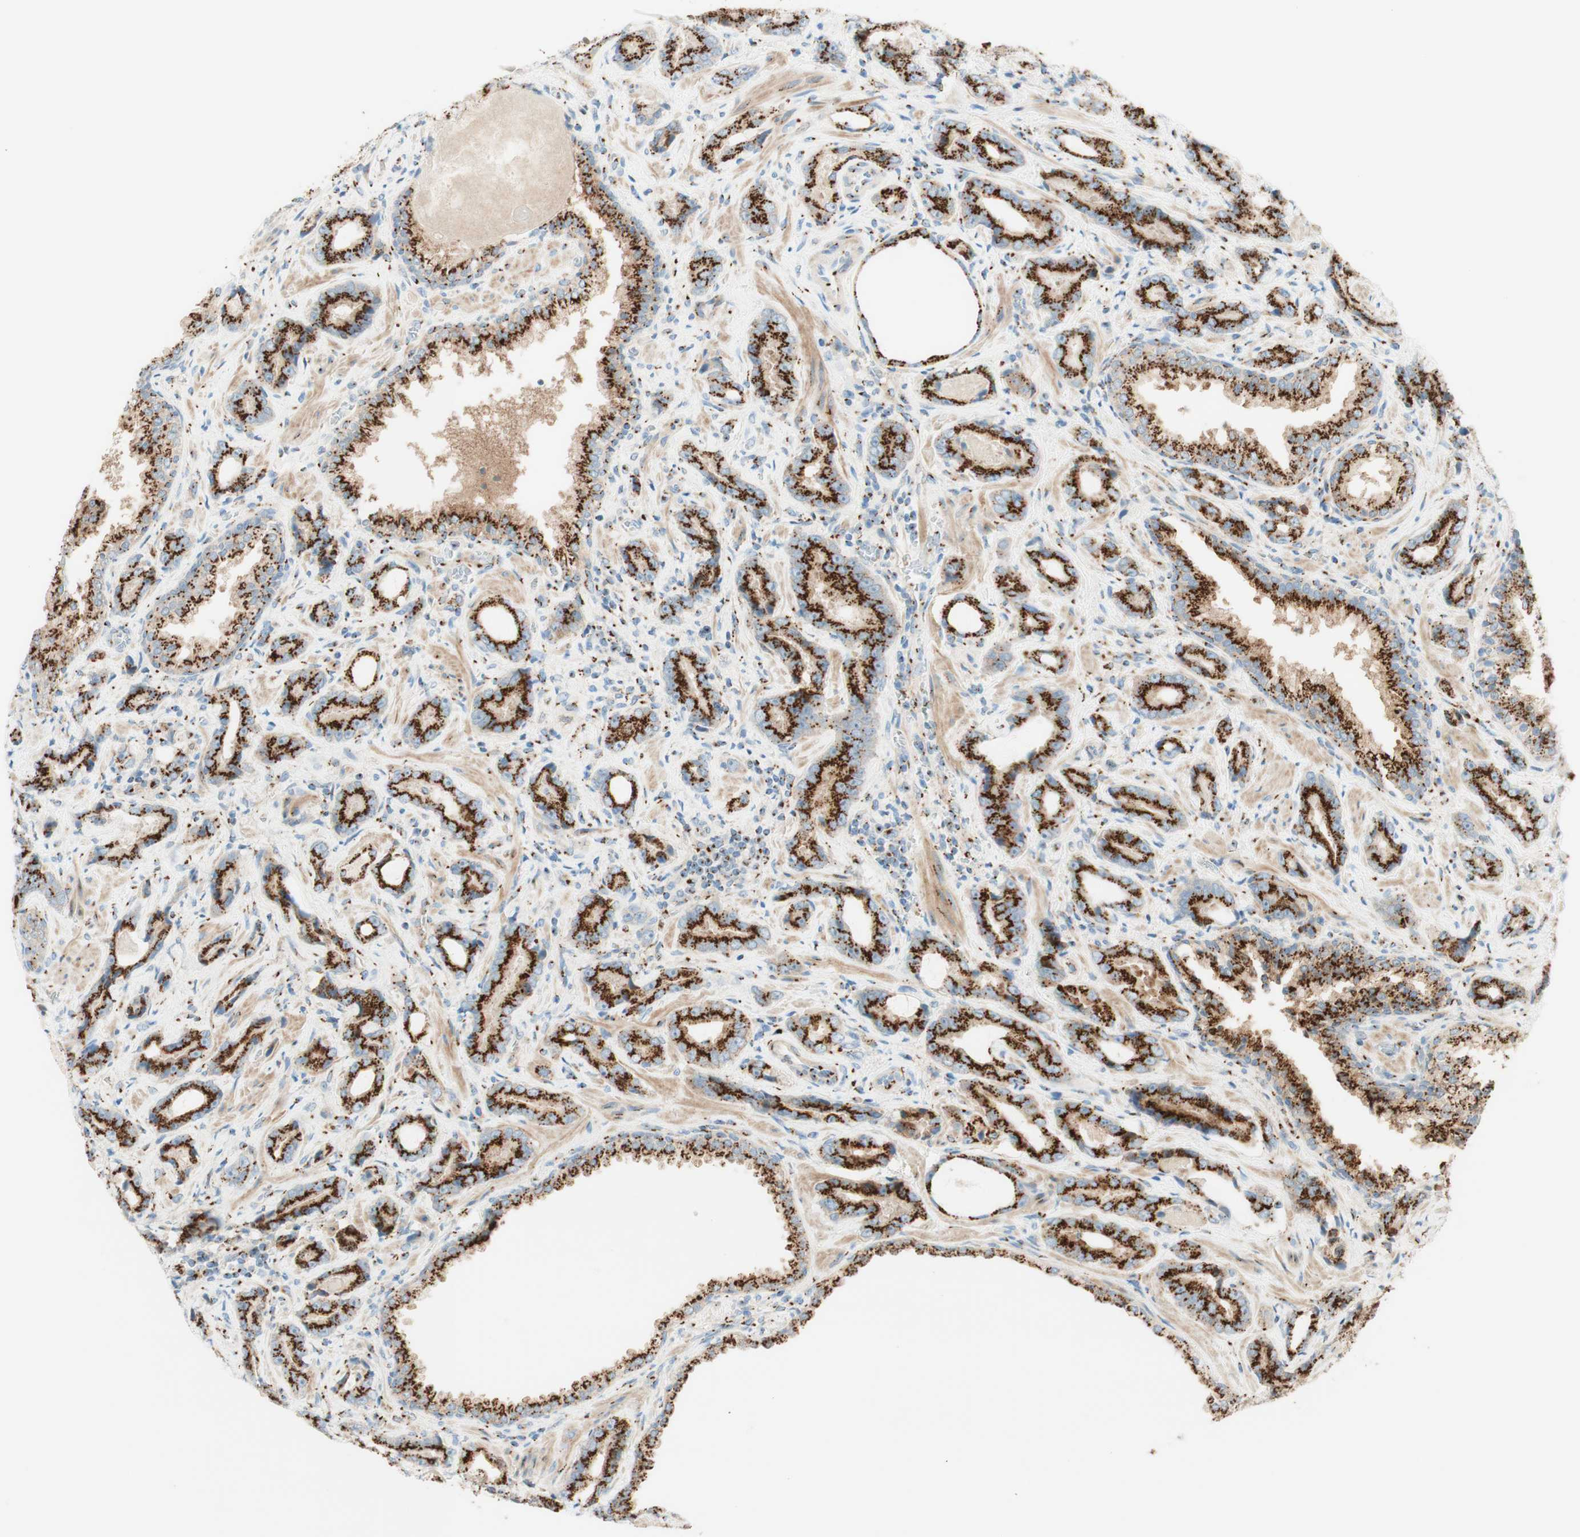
{"staining": {"intensity": "strong", "quantity": ">75%", "location": "cytoplasmic/membranous"}, "tissue": "prostate cancer", "cell_type": "Tumor cells", "image_type": "cancer", "snomed": [{"axis": "morphology", "description": "Adenocarcinoma, Low grade"}, {"axis": "topography", "description": "Prostate"}], "caption": "Strong cytoplasmic/membranous staining for a protein is appreciated in approximately >75% of tumor cells of prostate adenocarcinoma (low-grade) using immunohistochemistry.", "gene": "GOLGB1", "patient": {"sex": "male", "age": 60}}